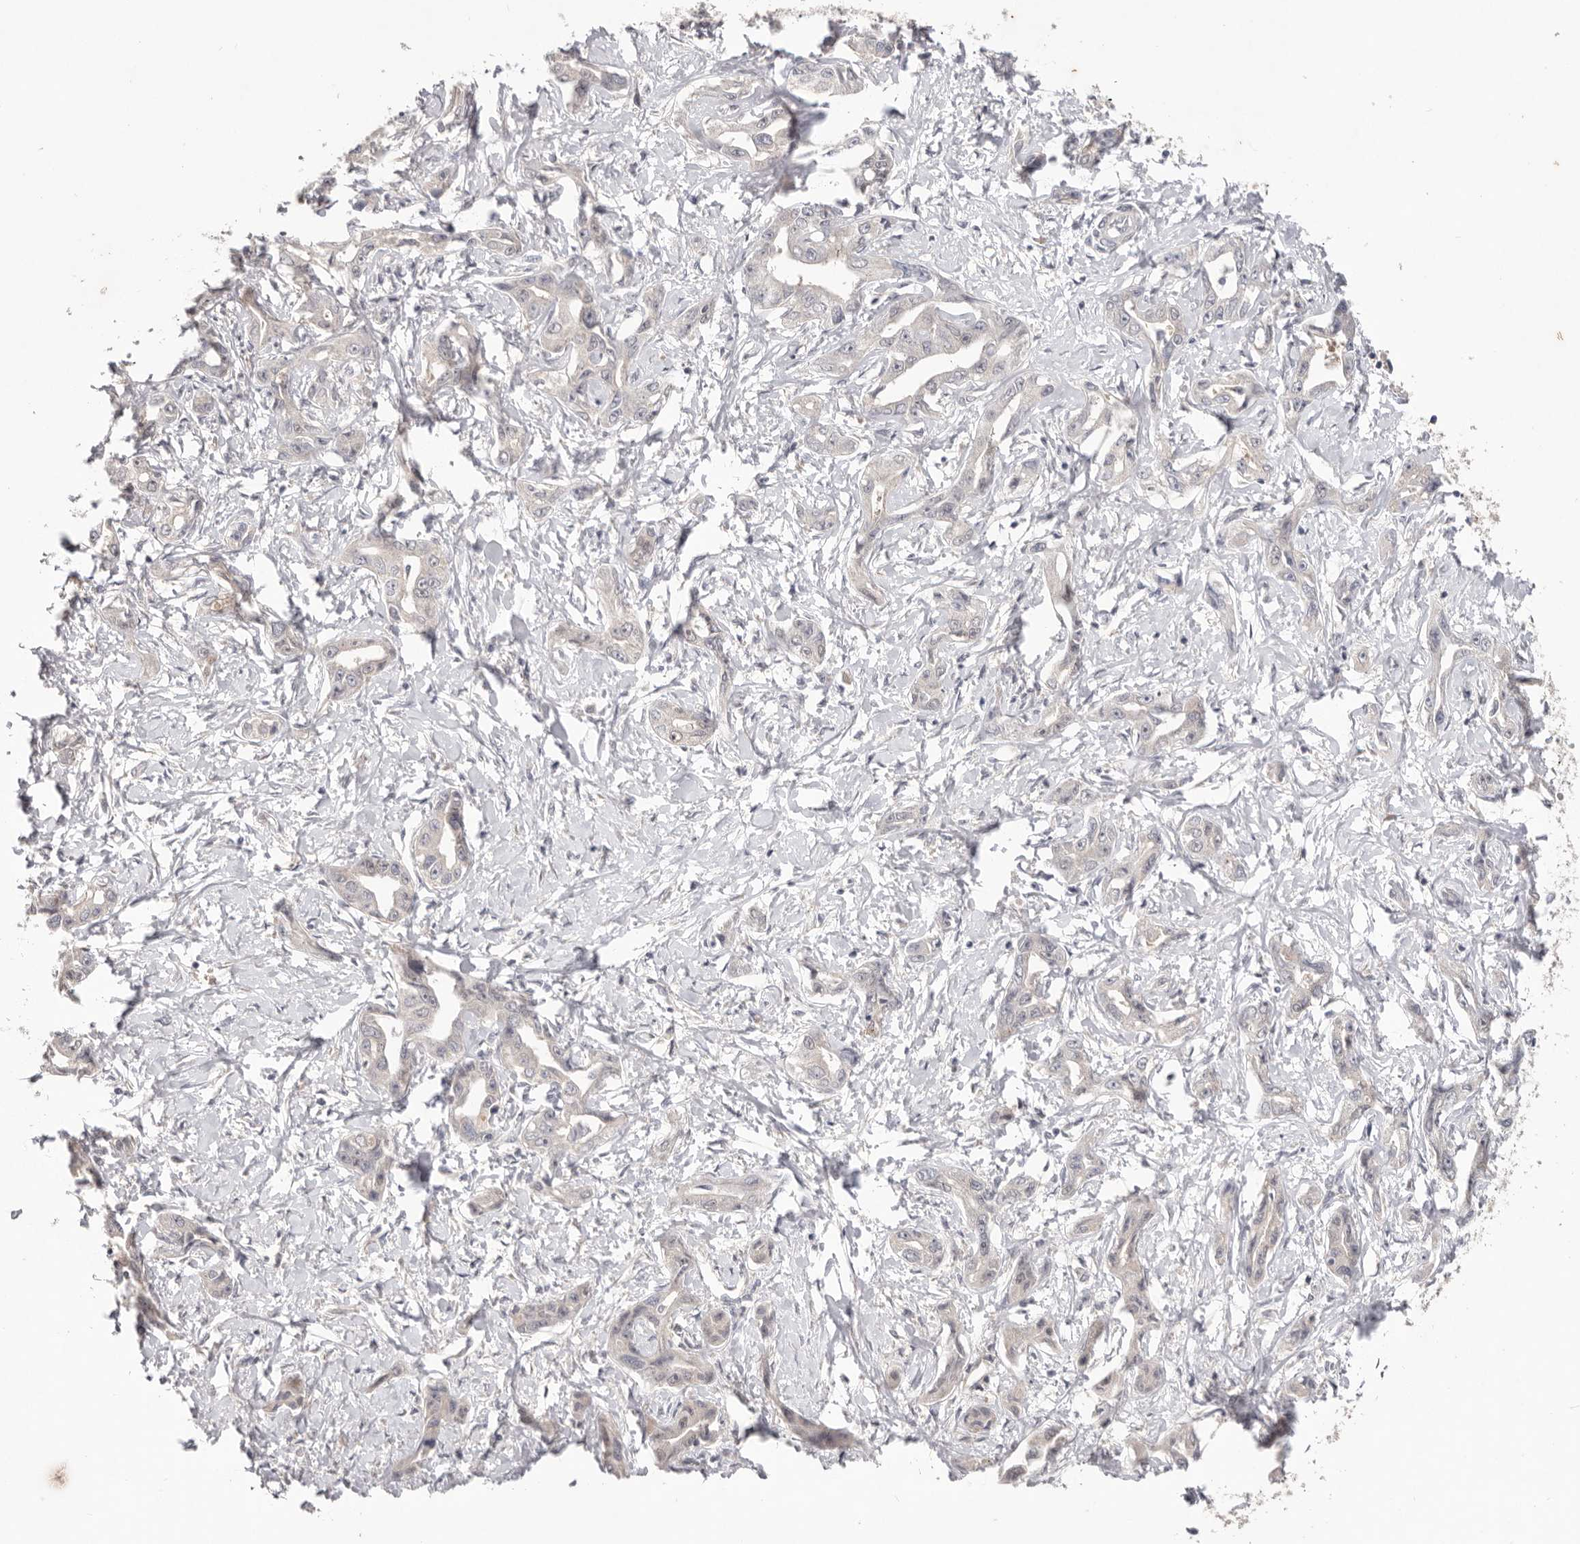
{"staining": {"intensity": "negative", "quantity": "none", "location": "none"}, "tissue": "liver cancer", "cell_type": "Tumor cells", "image_type": "cancer", "snomed": [{"axis": "morphology", "description": "Cholangiocarcinoma"}, {"axis": "topography", "description": "Liver"}], "caption": "Liver cholangiocarcinoma was stained to show a protein in brown. There is no significant positivity in tumor cells.", "gene": "WDR77", "patient": {"sex": "male", "age": 59}}